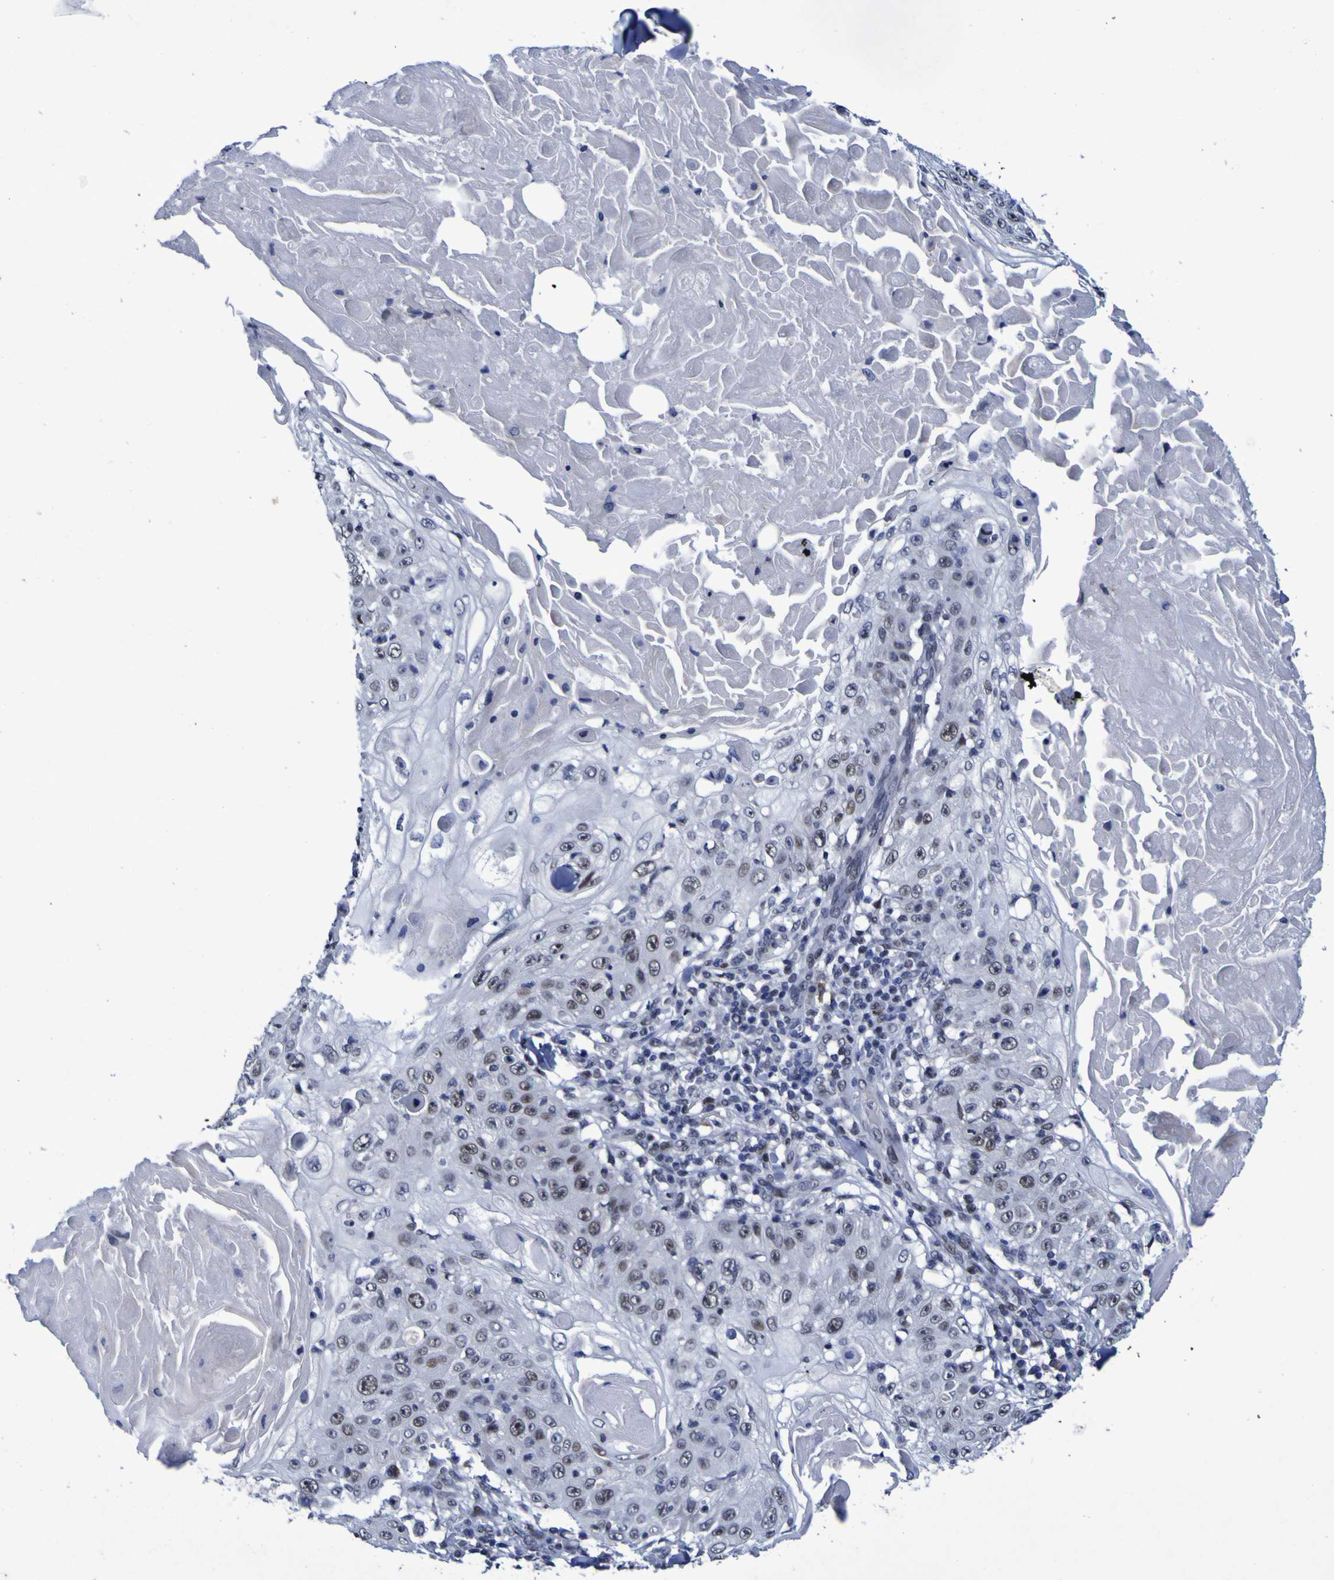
{"staining": {"intensity": "weak", "quantity": "25%-75%", "location": "nuclear"}, "tissue": "skin cancer", "cell_type": "Tumor cells", "image_type": "cancer", "snomed": [{"axis": "morphology", "description": "Squamous cell carcinoma, NOS"}, {"axis": "topography", "description": "Skin"}], "caption": "Tumor cells show low levels of weak nuclear positivity in about 25%-75% of cells in human skin squamous cell carcinoma.", "gene": "MBD3", "patient": {"sex": "male", "age": 86}}